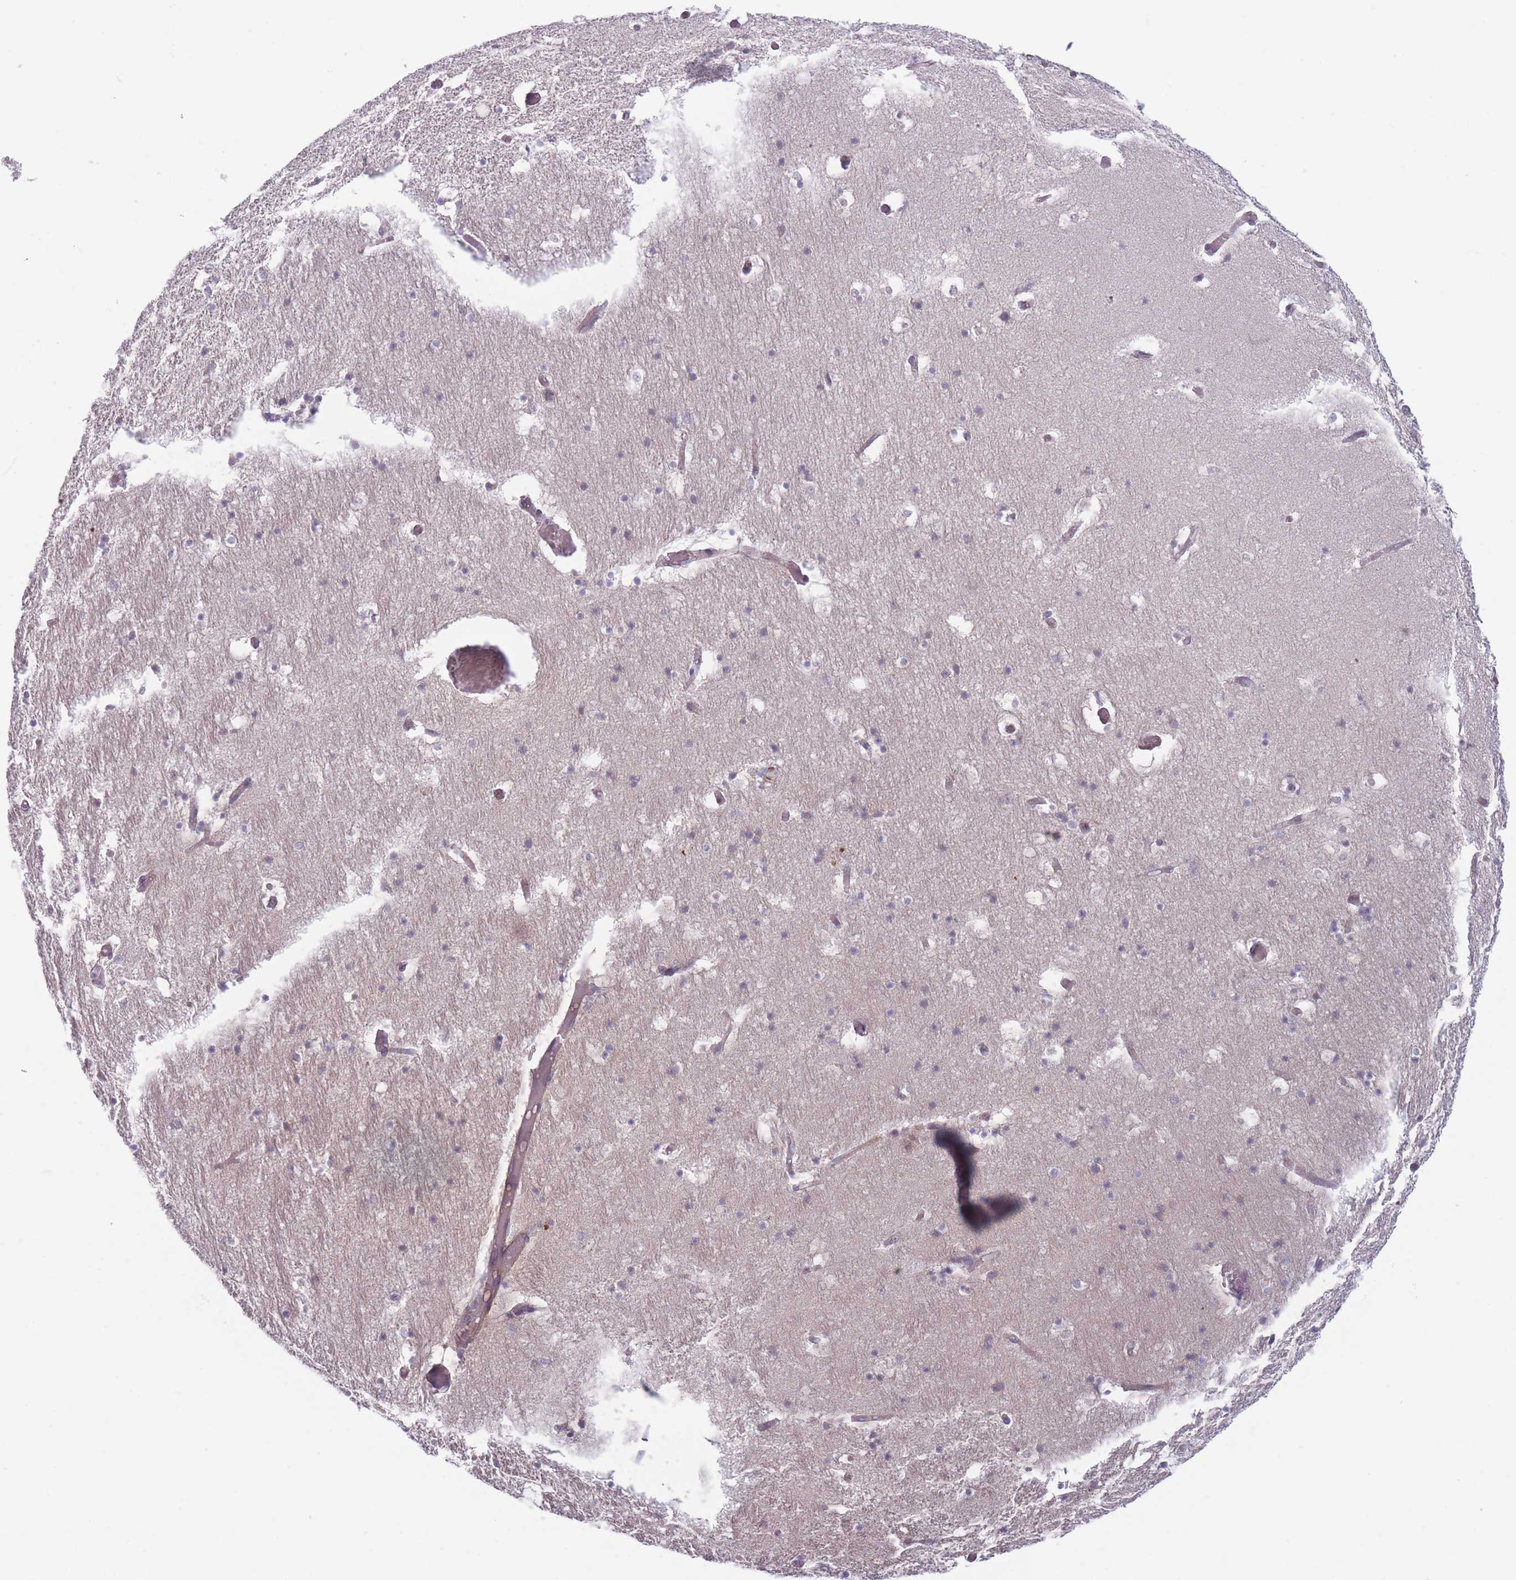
{"staining": {"intensity": "negative", "quantity": "none", "location": "none"}, "tissue": "hippocampus", "cell_type": "Glial cells", "image_type": "normal", "snomed": [{"axis": "morphology", "description": "Normal tissue, NOS"}, {"axis": "topography", "description": "Hippocampus"}], "caption": "DAB immunohistochemical staining of unremarkable human hippocampus shows no significant positivity in glial cells. (Stains: DAB (3,3'-diaminobenzidine) IHC with hematoxylin counter stain, Microscopy: brightfield microscopy at high magnification).", "gene": "PNPLA5", "patient": {"sex": "female", "age": 52}}